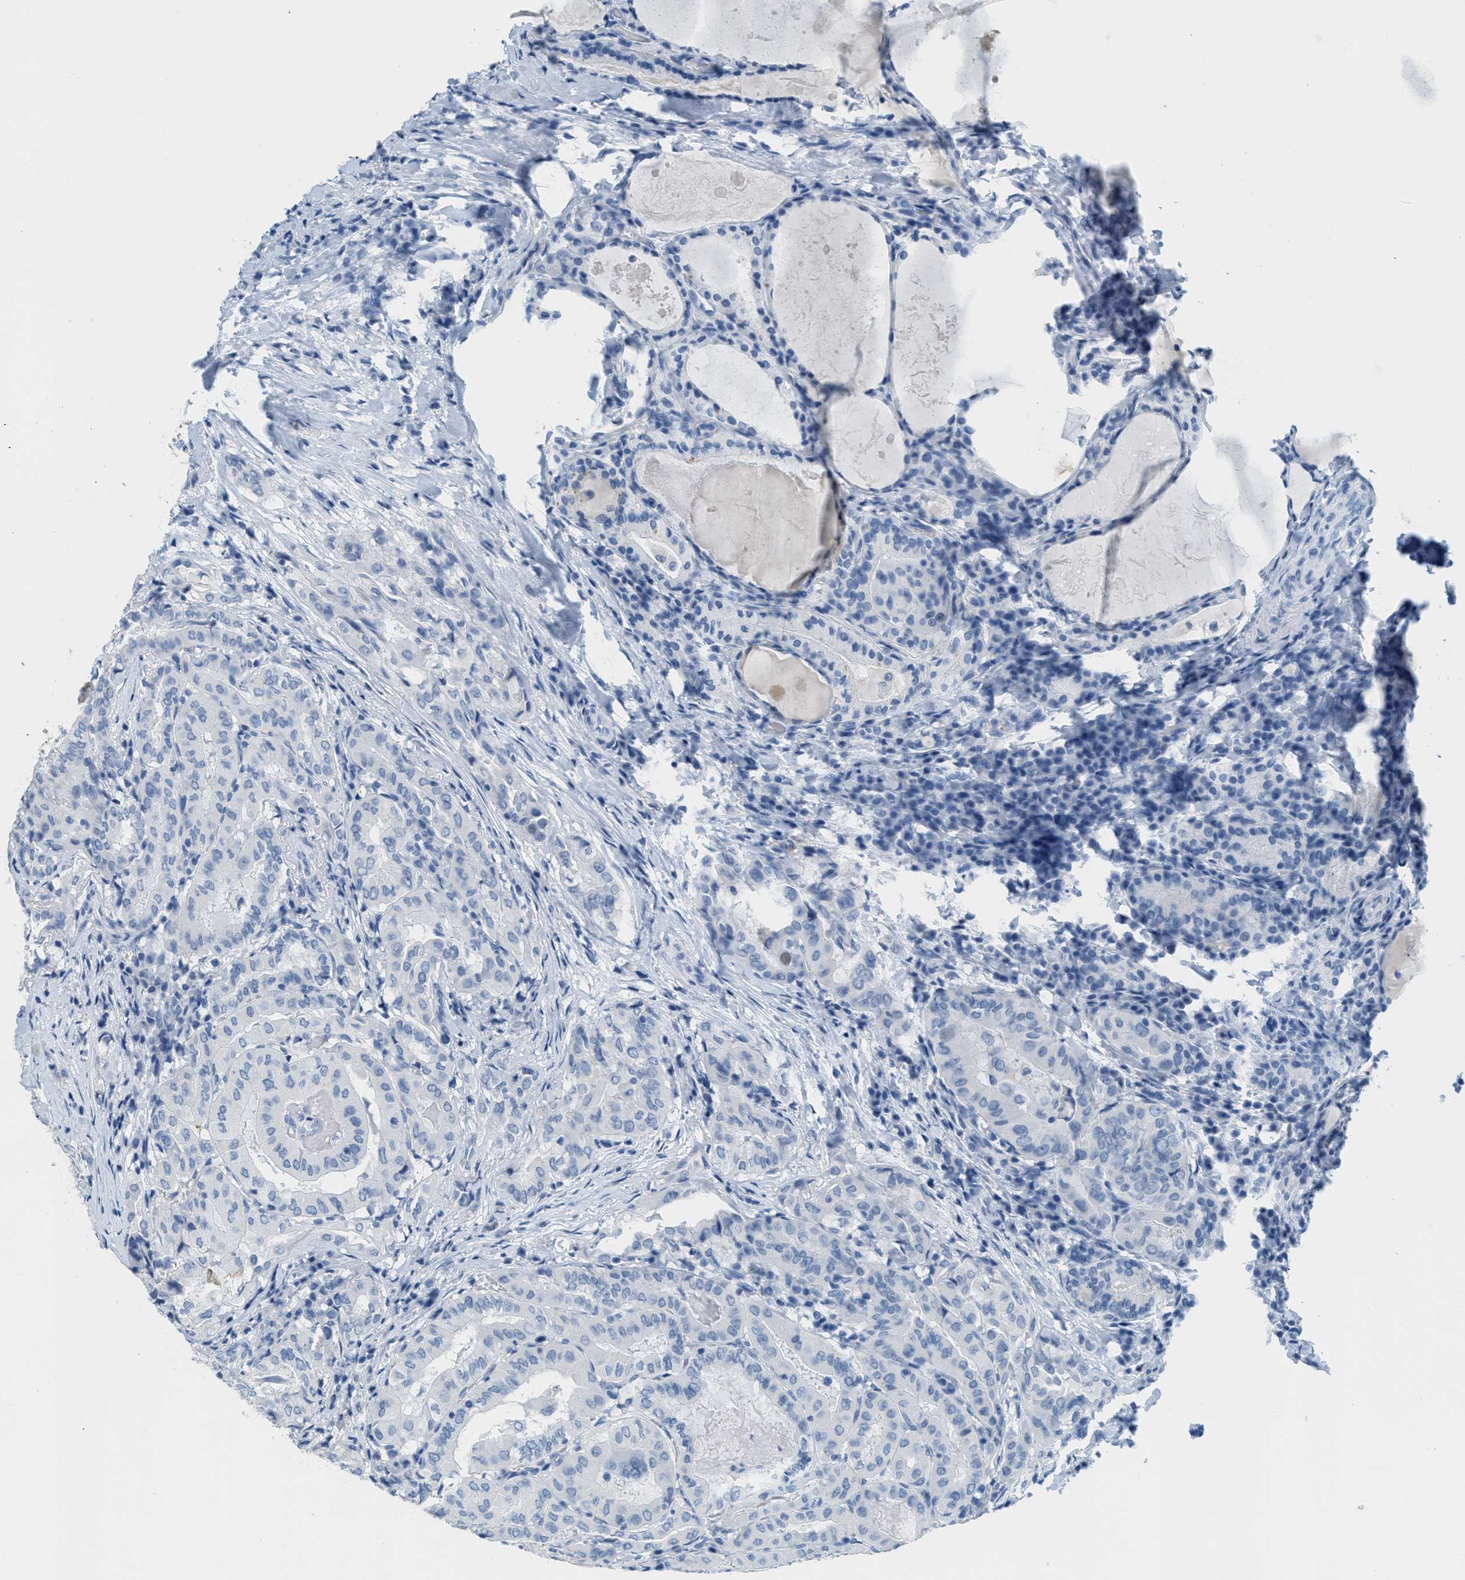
{"staining": {"intensity": "negative", "quantity": "none", "location": "none"}, "tissue": "thyroid cancer", "cell_type": "Tumor cells", "image_type": "cancer", "snomed": [{"axis": "morphology", "description": "Papillary adenocarcinoma, NOS"}, {"axis": "topography", "description": "Thyroid gland"}], "caption": "Tumor cells are negative for protein expression in human thyroid cancer (papillary adenocarcinoma).", "gene": "GPM6A", "patient": {"sex": "female", "age": 42}}